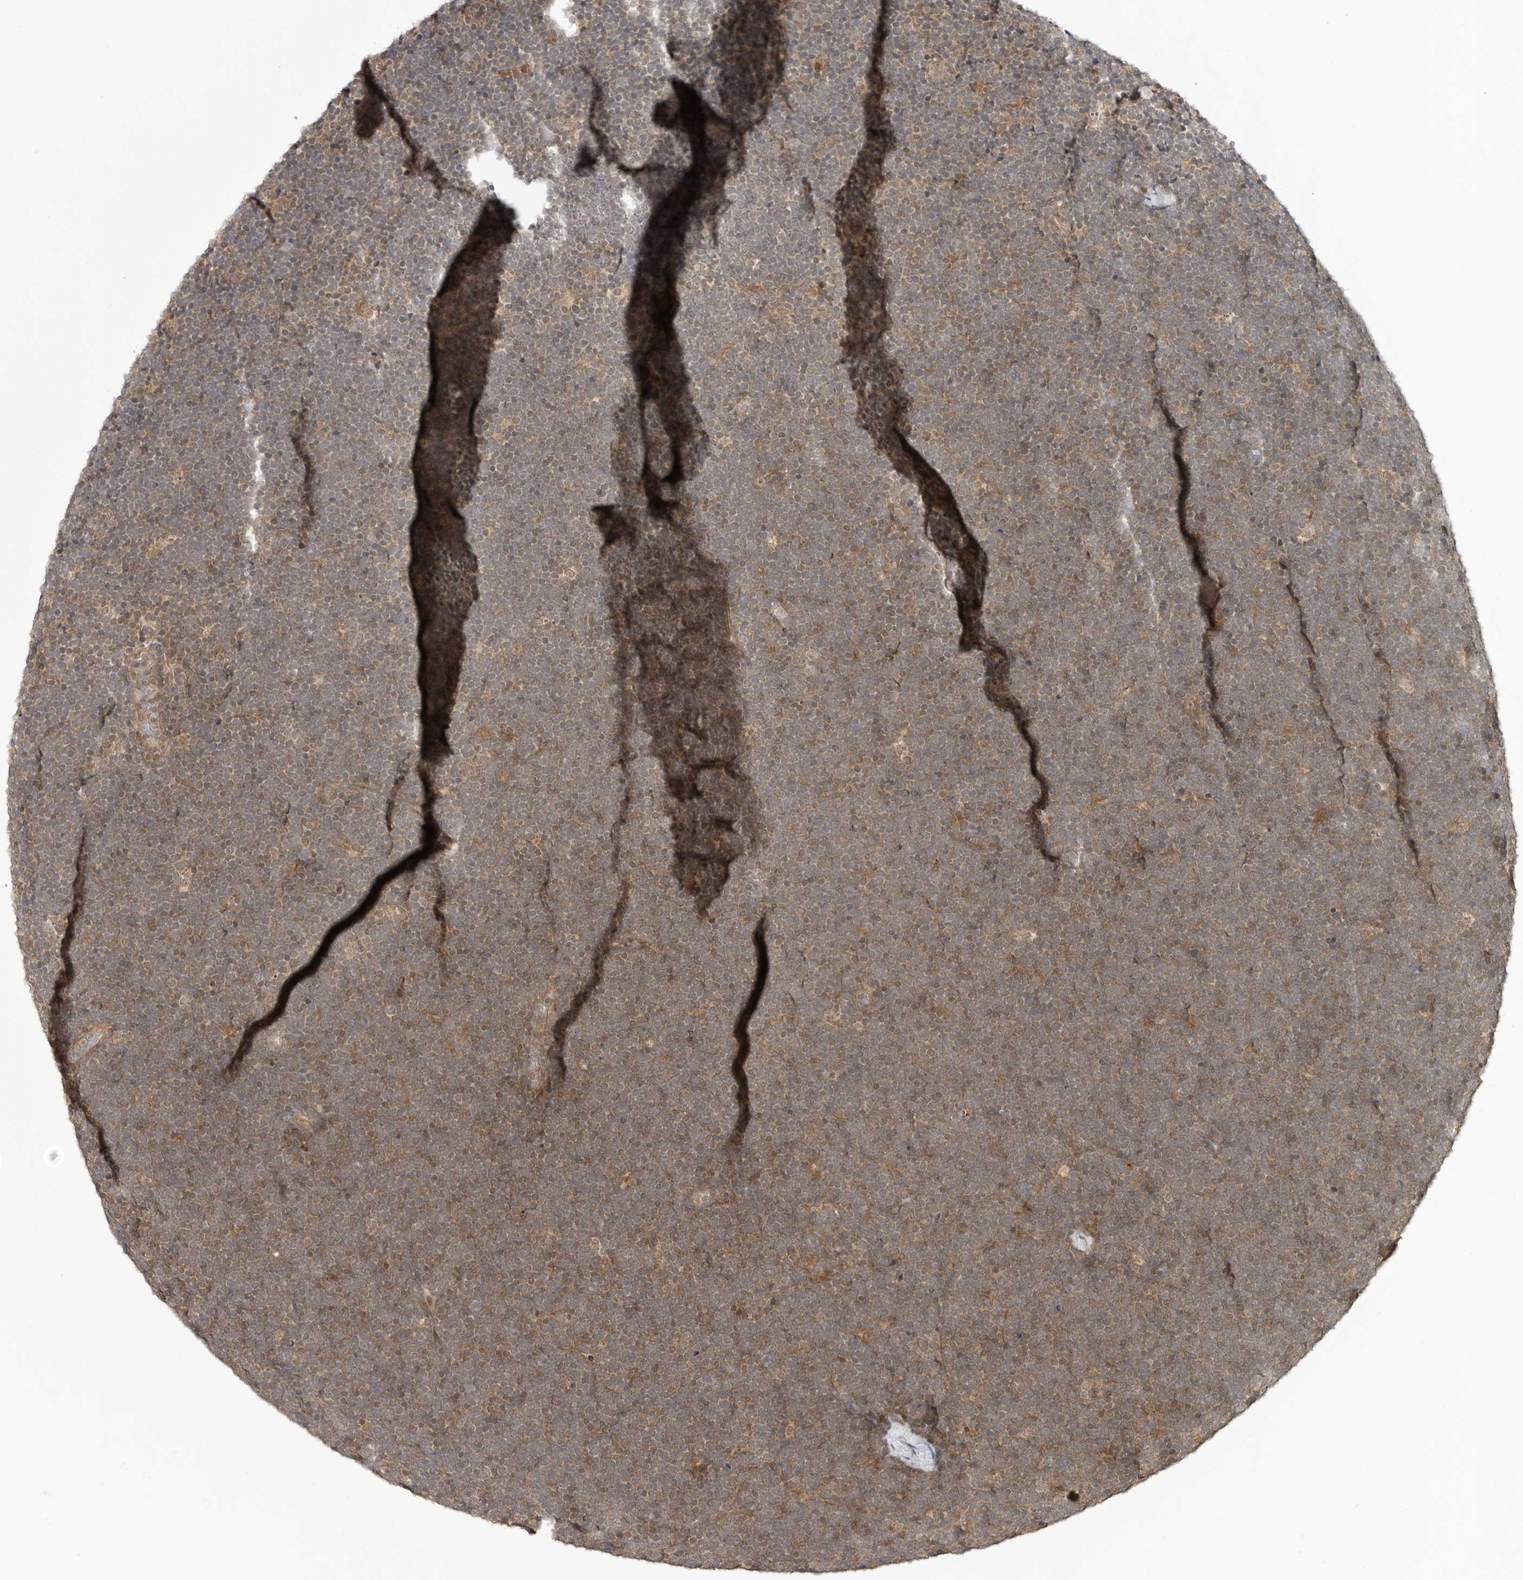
{"staining": {"intensity": "weak", "quantity": "25%-75%", "location": "cytoplasmic/membranous"}, "tissue": "lymphoma", "cell_type": "Tumor cells", "image_type": "cancer", "snomed": [{"axis": "morphology", "description": "Malignant lymphoma, non-Hodgkin's type, High grade"}, {"axis": "topography", "description": "Lymph node"}], "caption": "A brown stain highlights weak cytoplasmic/membranous staining of a protein in human malignant lymphoma, non-Hodgkin's type (high-grade) tumor cells.", "gene": "MAP2K5", "patient": {"sex": "male", "age": 13}}